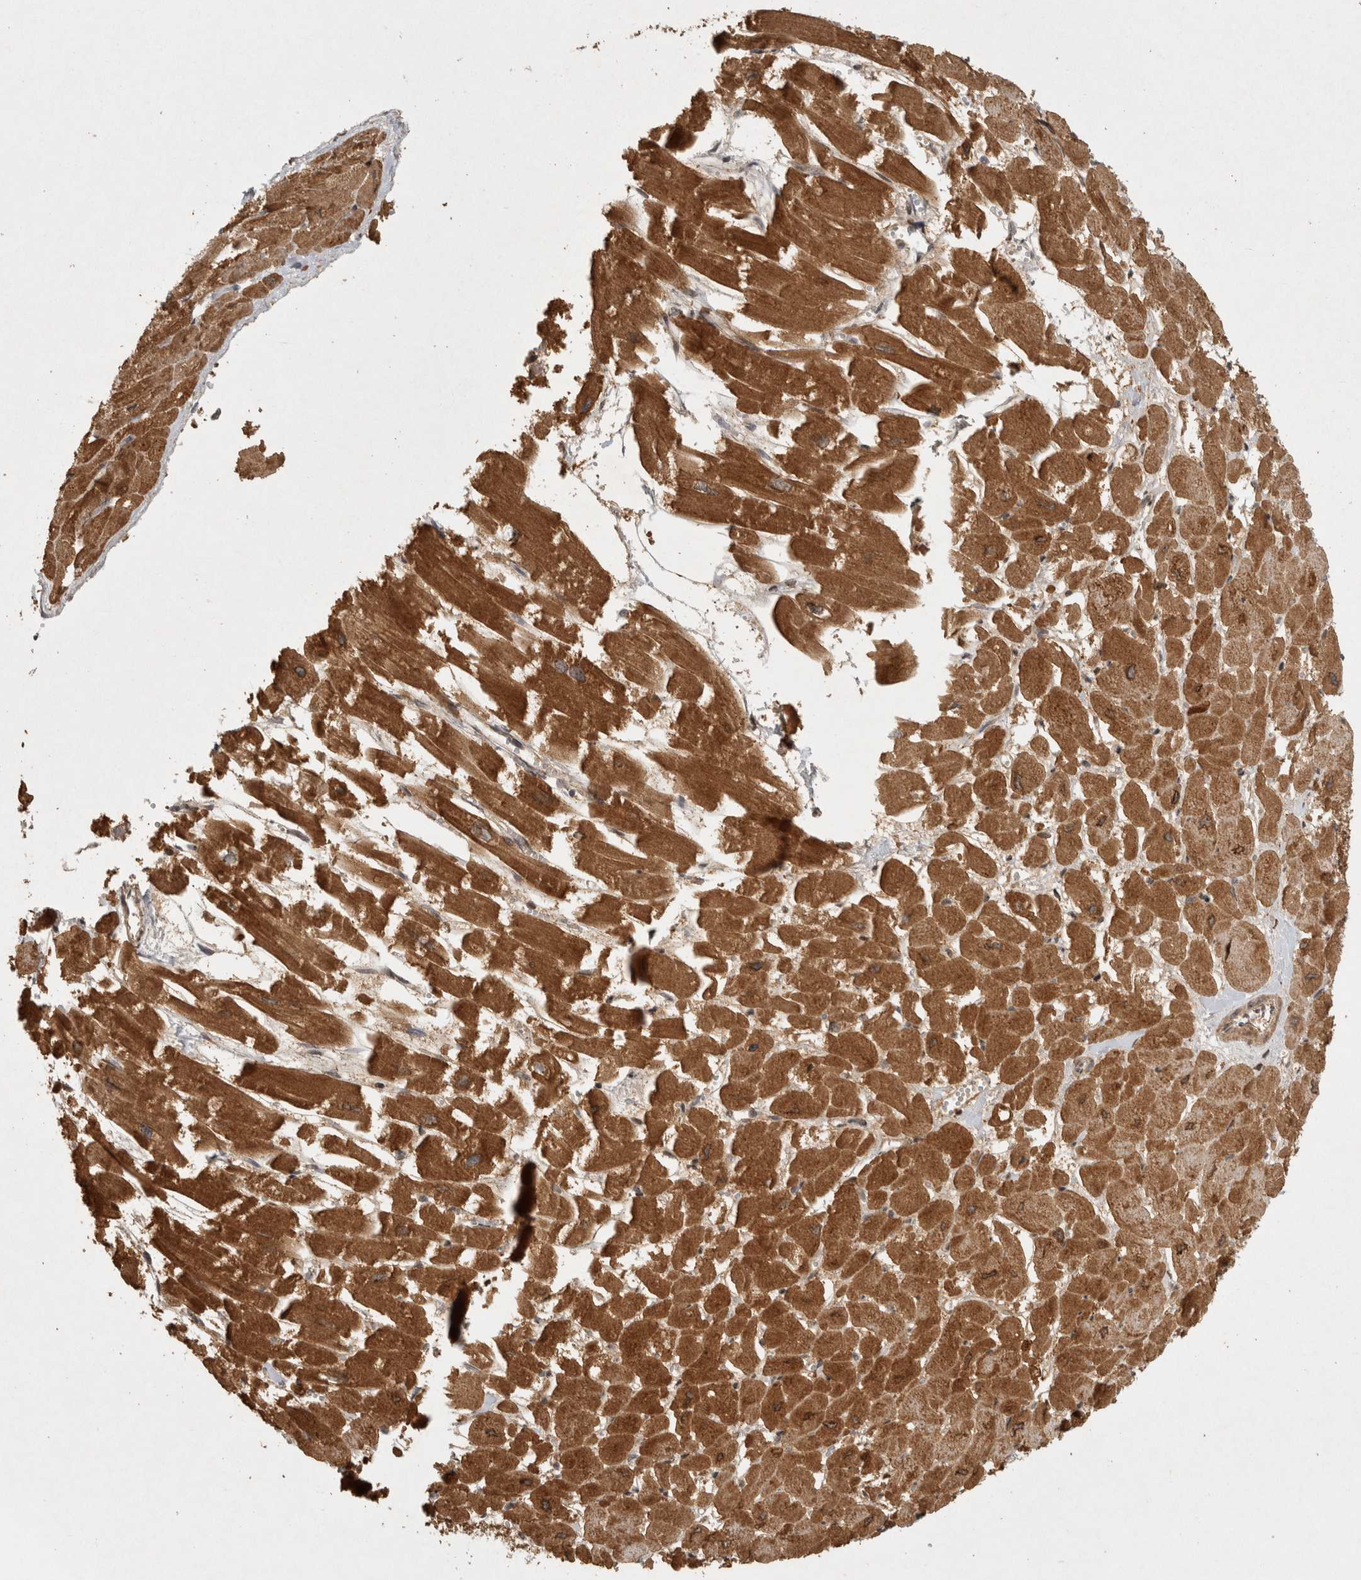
{"staining": {"intensity": "strong", "quantity": ">75%", "location": "cytoplasmic/membranous"}, "tissue": "heart muscle", "cell_type": "Cardiomyocytes", "image_type": "normal", "snomed": [{"axis": "morphology", "description": "Normal tissue, NOS"}, {"axis": "topography", "description": "Heart"}], "caption": "Protein expression analysis of normal human heart muscle reveals strong cytoplasmic/membranous staining in about >75% of cardiomyocytes.", "gene": "KDM8", "patient": {"sex": "male", "age": 54}}